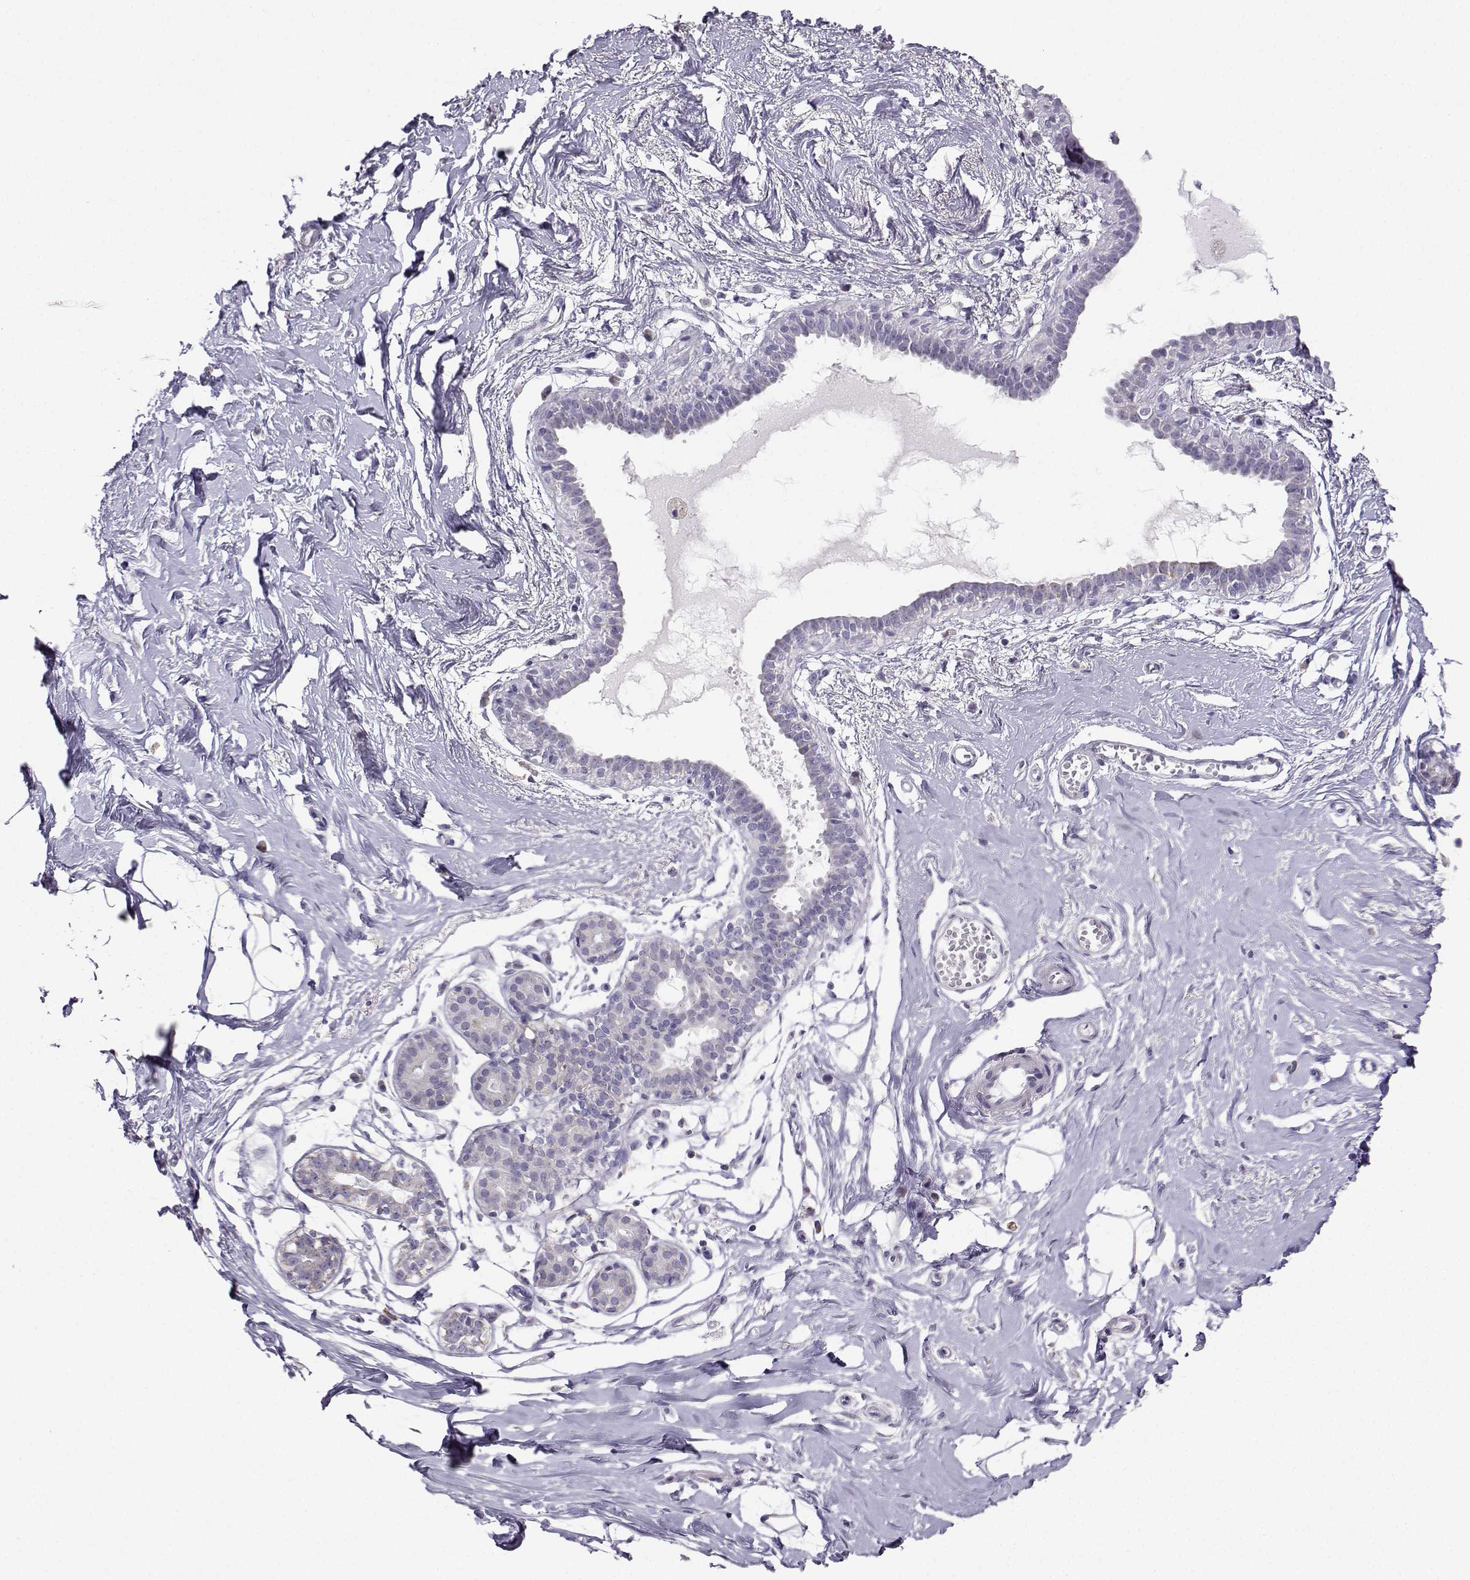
{"staining": {"intensity": "negative", "quantity": "none", "location": "none"}, "tissue": "breast", "cell_type": "Adipocytes", "image_type": "normal", "snomed": [{"axis": "morphology", "description": "Normal tissue, NOS"}, {"axis": "topography", "description": "Breast"}], "caption": "DAB immunohistochemical staining of normal breast exhibits no significant expression in adipocytes. (DAB immunohistochemistry (IHC), high magnification).", "gene": "AVP", "patient": {"sex": "female", "age": 49}}